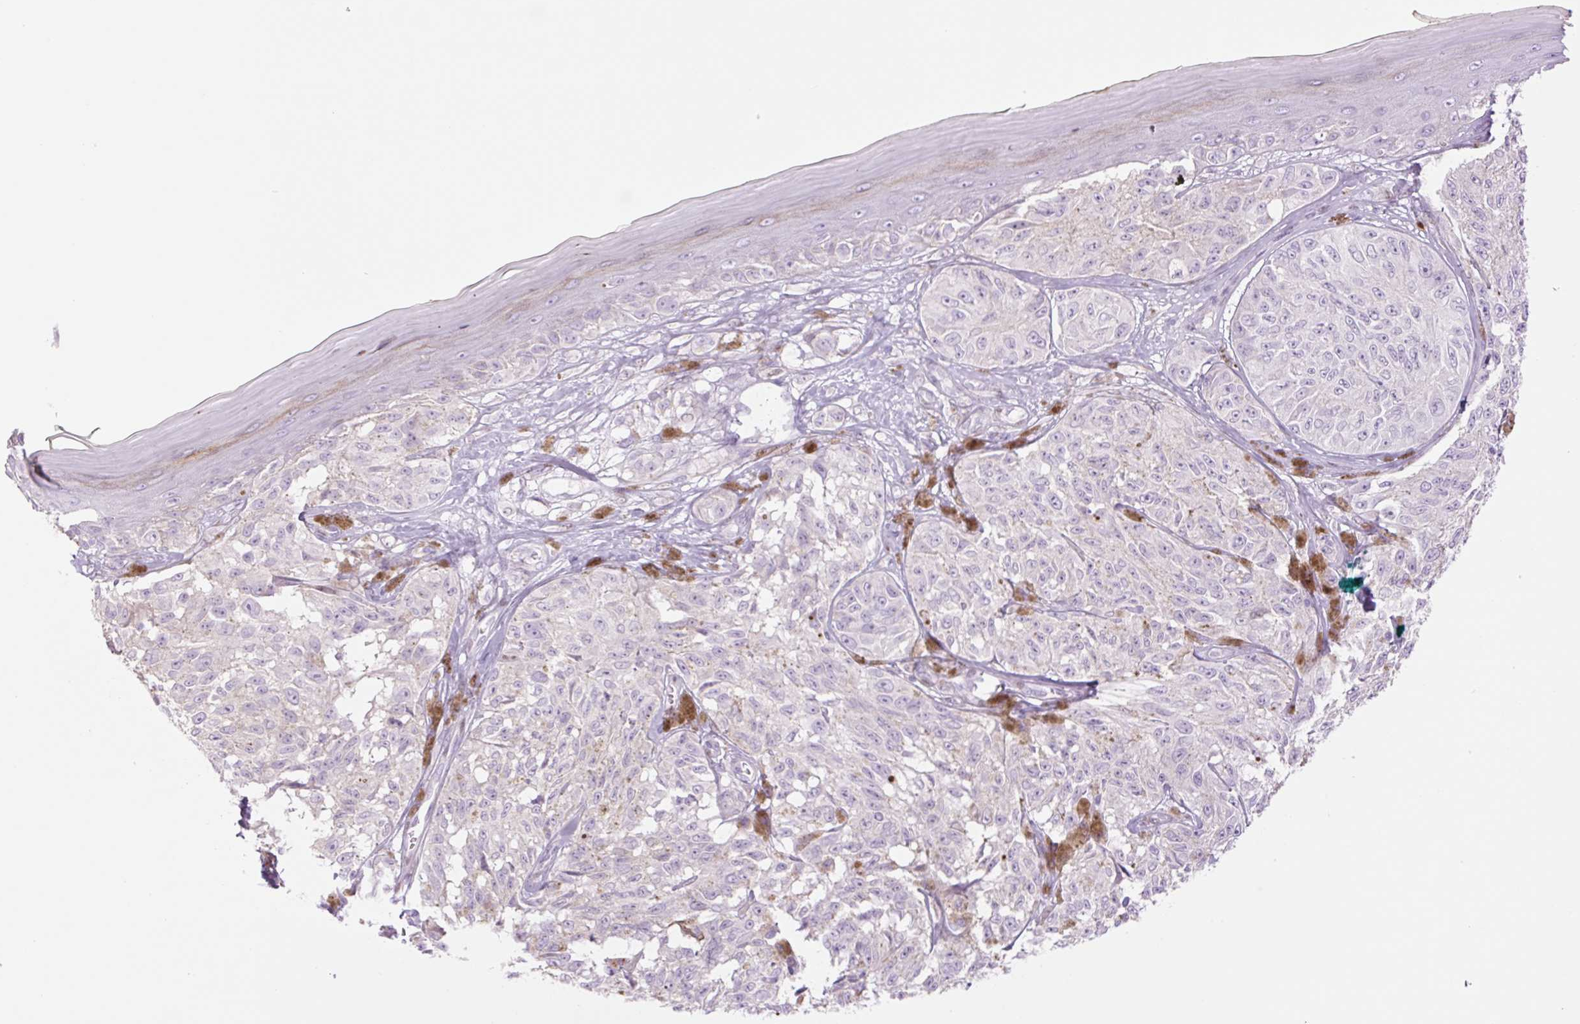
{"staining": {"intensity": "negative", "quantity": "none", "location": "none"}, "tissue": "melanoma", "cell_type": "Tumor cells", "image_type": "cancer", "snomed": [{"axis": "morphology", "description": "Malignant melanoma, NOS"}, {"axis": "topography", "description": "Skin"}], "caption": "Immunohistochemistry (IHC) of malignant melanoma shows no staining in tumor cells.", "gene": "TBX15", "patient": {"sex": "male", "age": 68}}